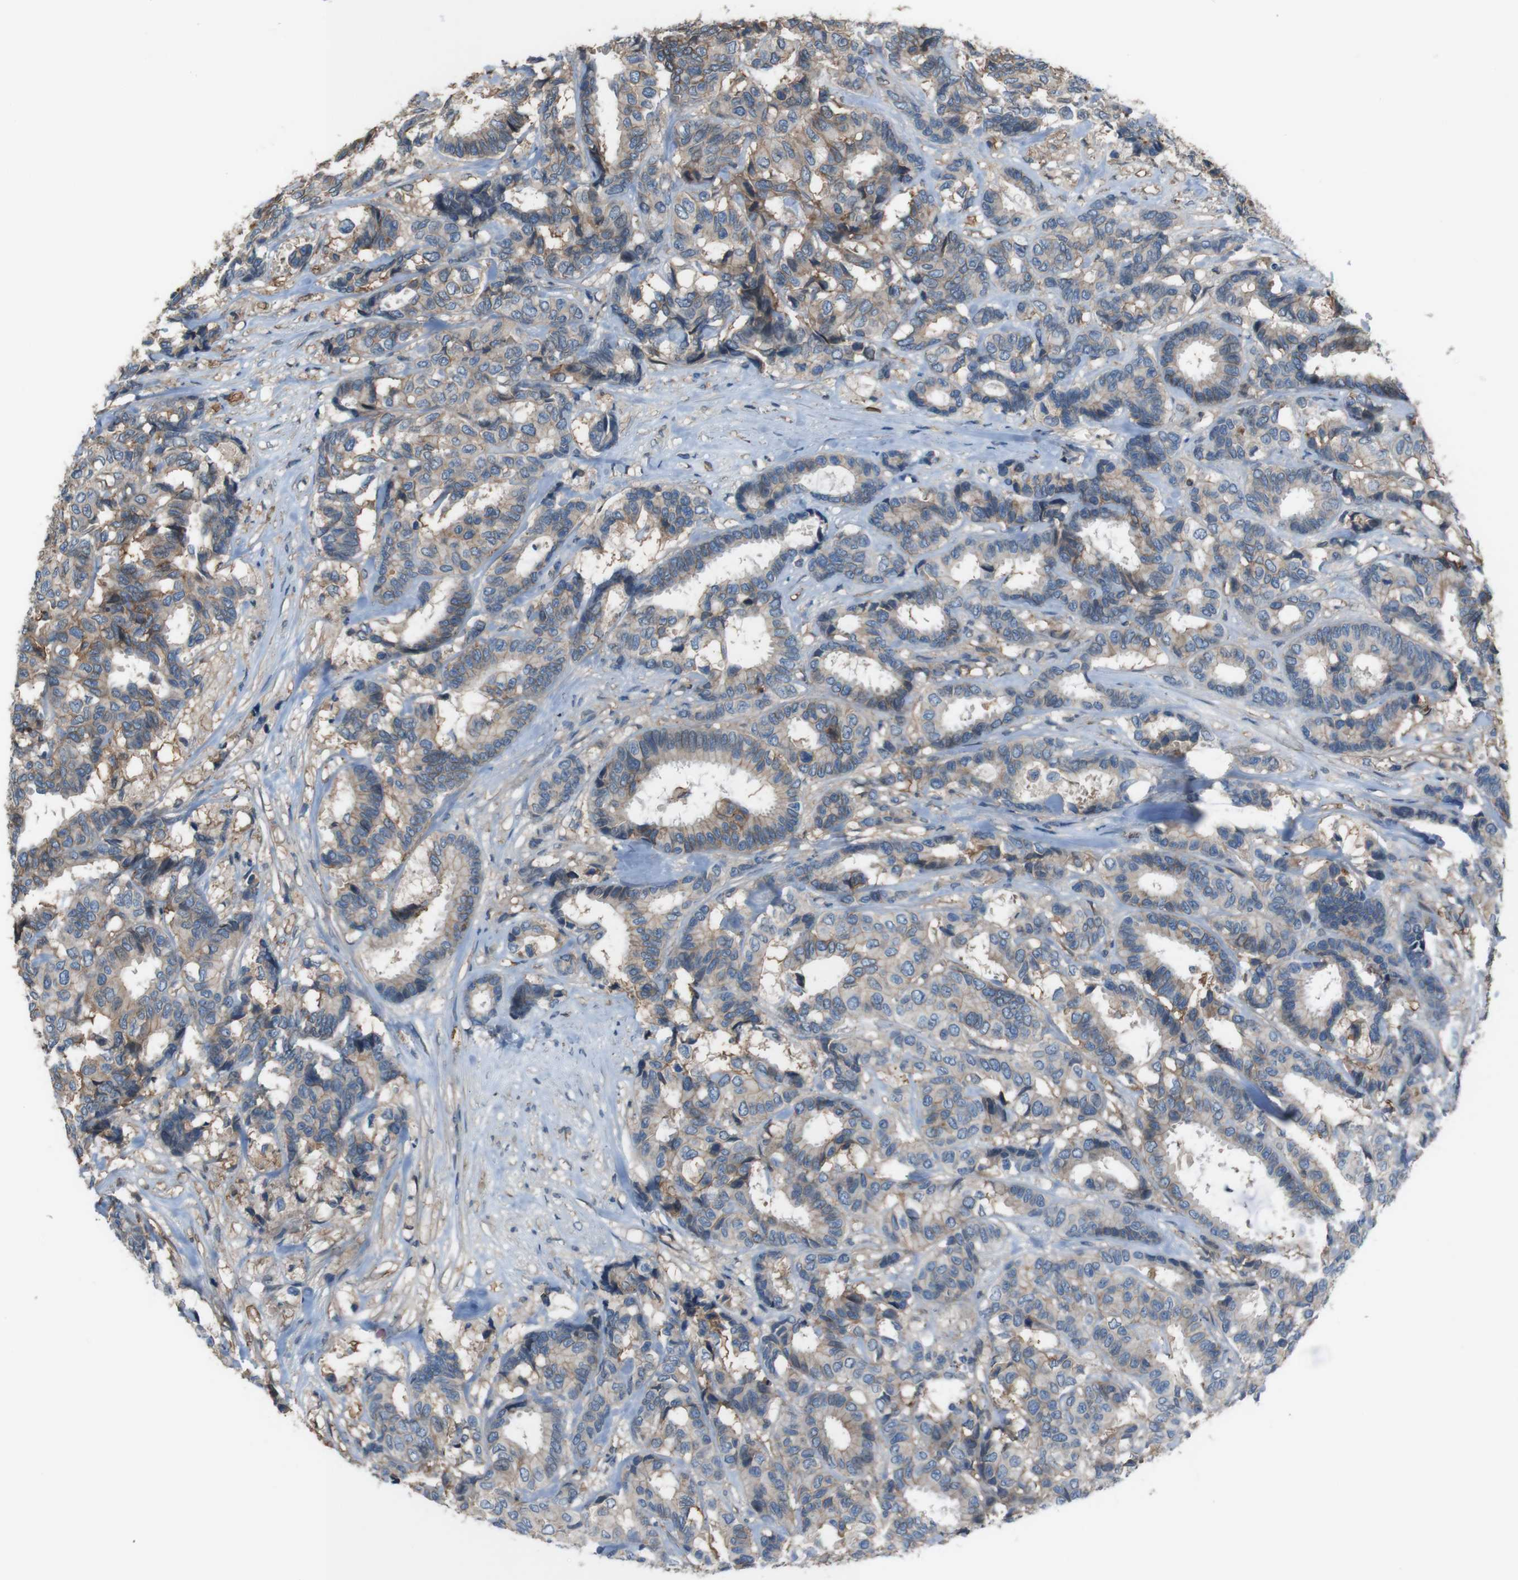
{"staining": {"intensity": "weak", "quantity": "<25%", "location": "cytoplasmic/membranous"}, "tissue": "breast cancer", "cell_type": "Tumor cells", "image_type": "cancer", "snomed": [{"axis": "morphology", "description": "Duct carcinoma"}, {"axis": "topography", "description": "Breast"}], "caption": "A high-resolution image shows IHC staining of breast cancer (invasive ductal carcinoma), which shows no significant positivity in tumor cells.", "gene": "ATP2B1", "patient": {"sex": "female", "age": 87}}